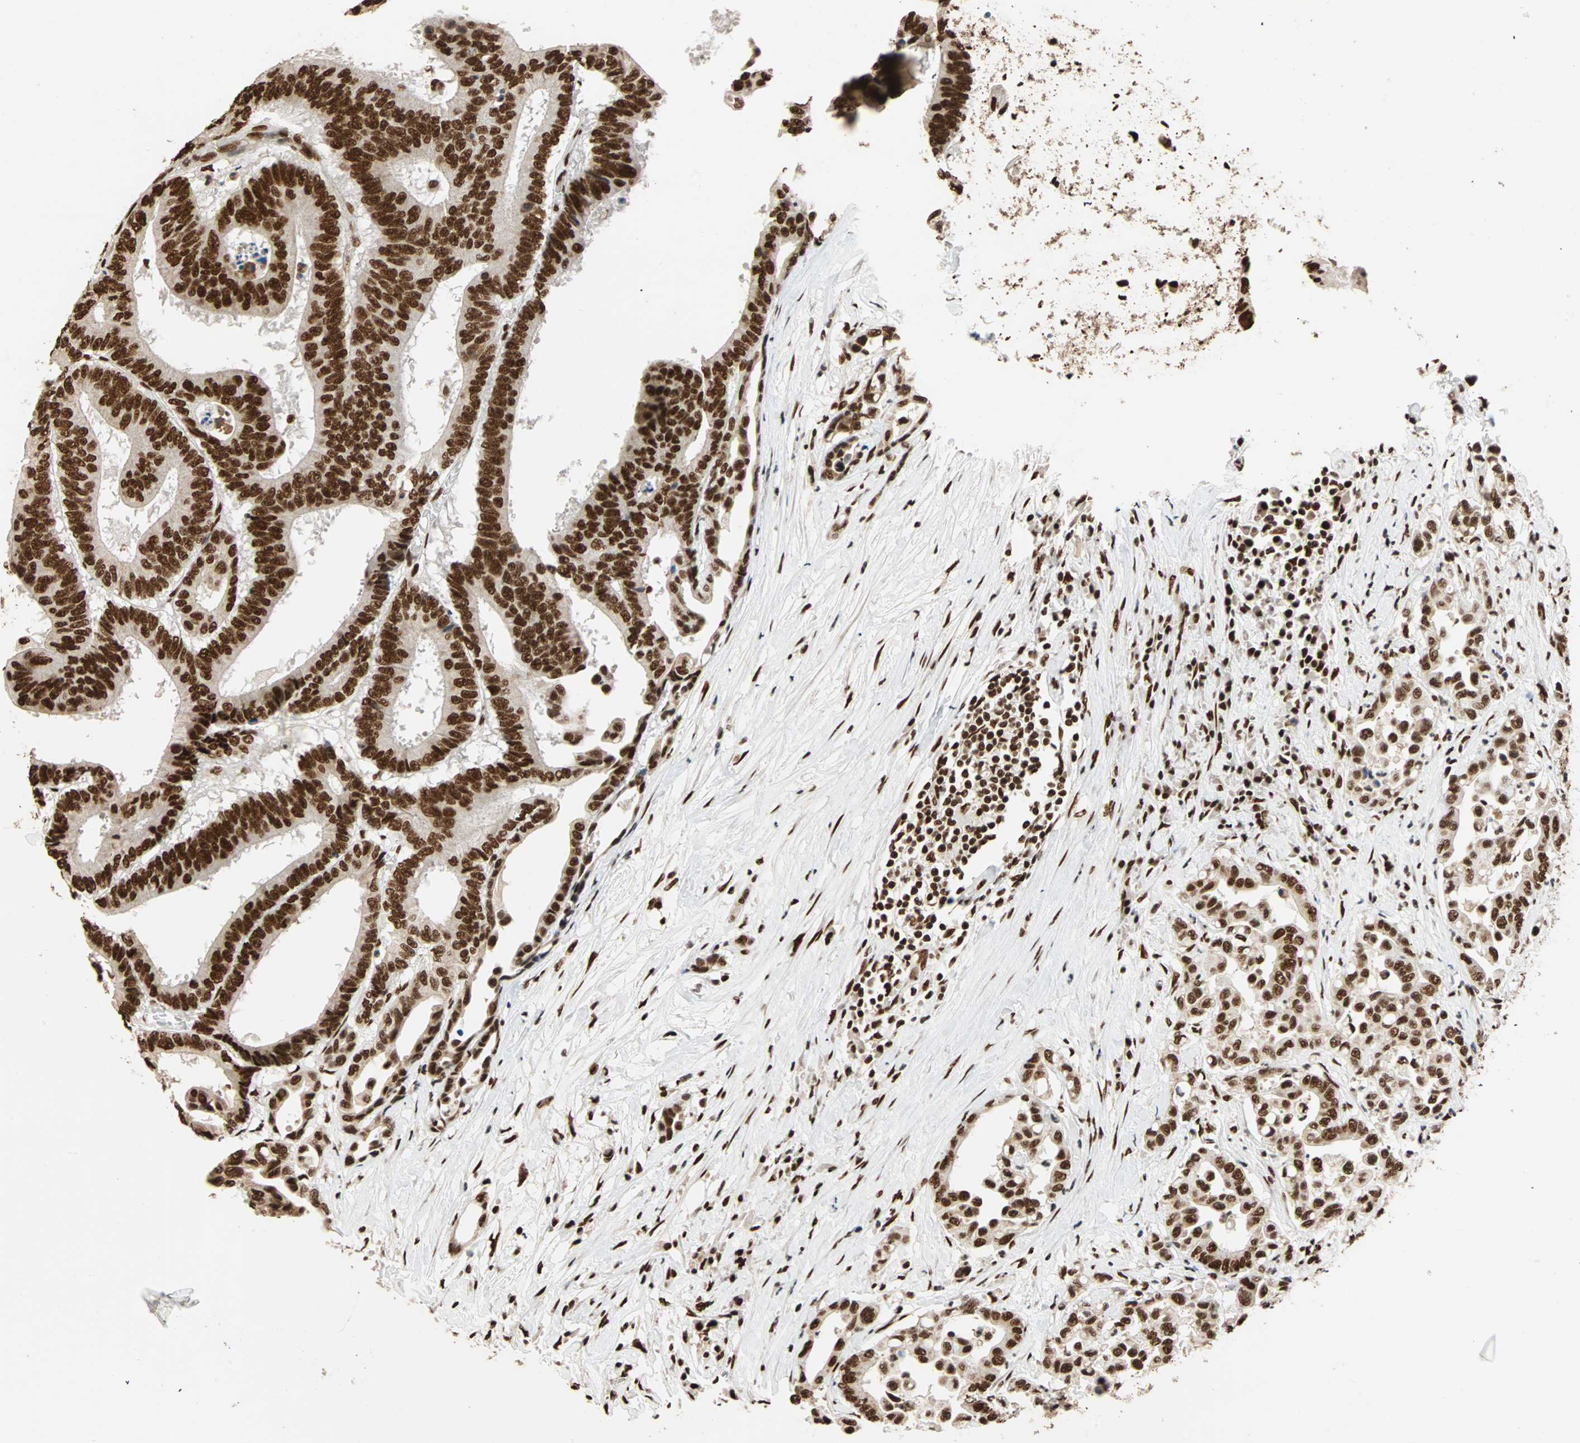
{"staining": {"intensity": "strong", "quantity": ">75%", "location": "nuclear"}, "tissue": "colorectal cancer", "cell_type": "Tumor cells", "image_type": "cancer", "snomed": [{"axis": "morphology", "description": "Normal tissue, NOS"}, {"axis": "morphology", "description": "Adenocarcinoma, NOS"}, {"axis": "topography", "description": "Colon"}], "caption": "Brown immunohistochemical staining in human colorectal adenocarcinoma exhibits strong nuclear staining in about >75% of tumor cells. (Stains: DAB in brown, nuclei in blue, Microscopy: brightfield microscopy at high magnification).", "gene": "ILF2", "patient": {"sex": "male", "age": 82}}